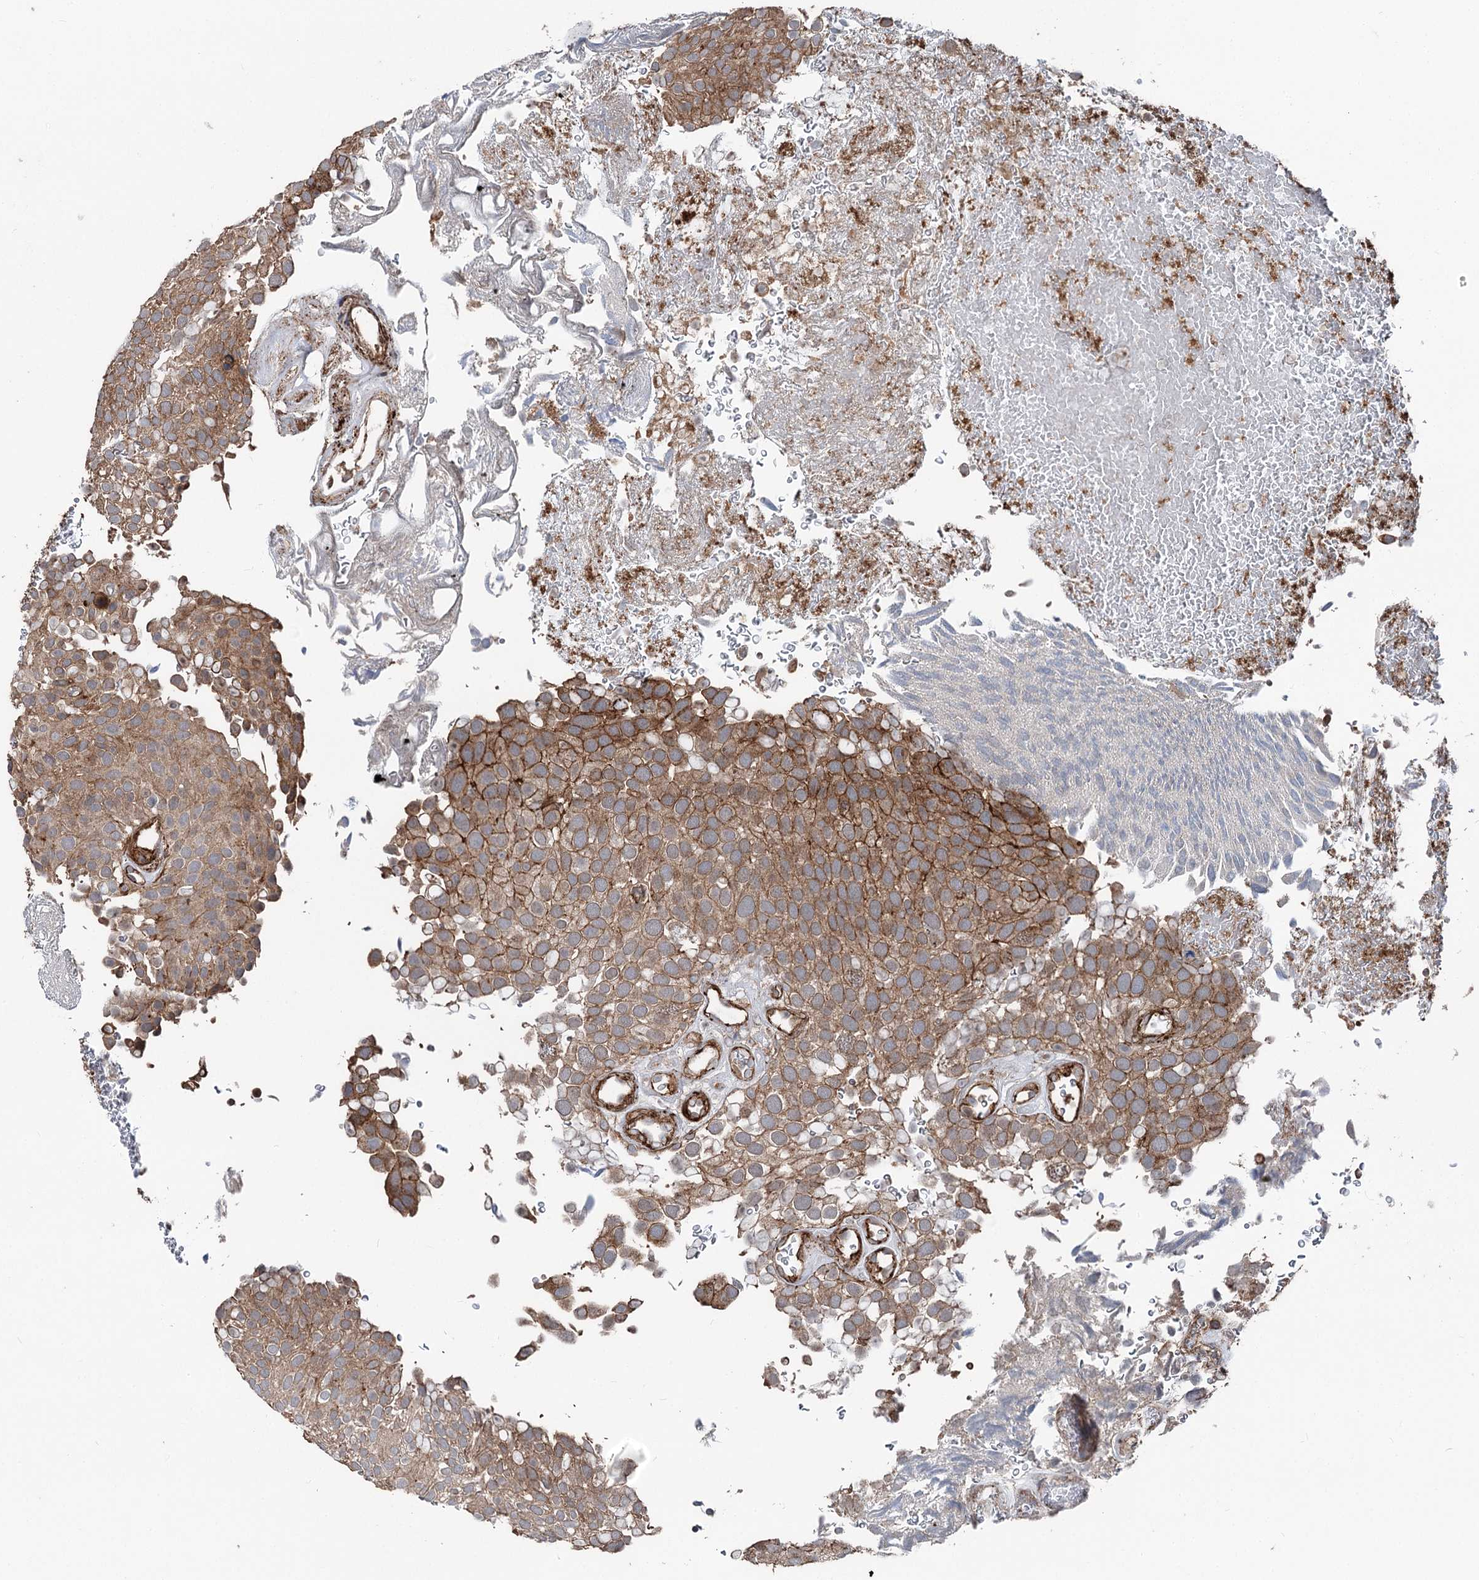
{"staining": {"intensity": "strong", "quantity": ">75%", "location": "cytoplasmic/membranous"}, "tissue": "urothelial cancer", "cell_type": "Tumor cells", "image_type": "cancer", "snomed": [{"axis": "morphology", "description": "Urothelial carcinoma, Low grade"}, {"axis": "topography", "description": "Urinary bladder"}], "caption": "Urothelial cancer was stained to show a protein in brown. There is high levels of strong cytoplasmic/membranous expression in about >75% of tumor cells. The staining is performed using DAB brown chromogen to label protein expression. The nuclei are counter-stained blue using hematoxylin.", "gene": "ITFG2", "patient": {"sex": "male", "age": 78}}